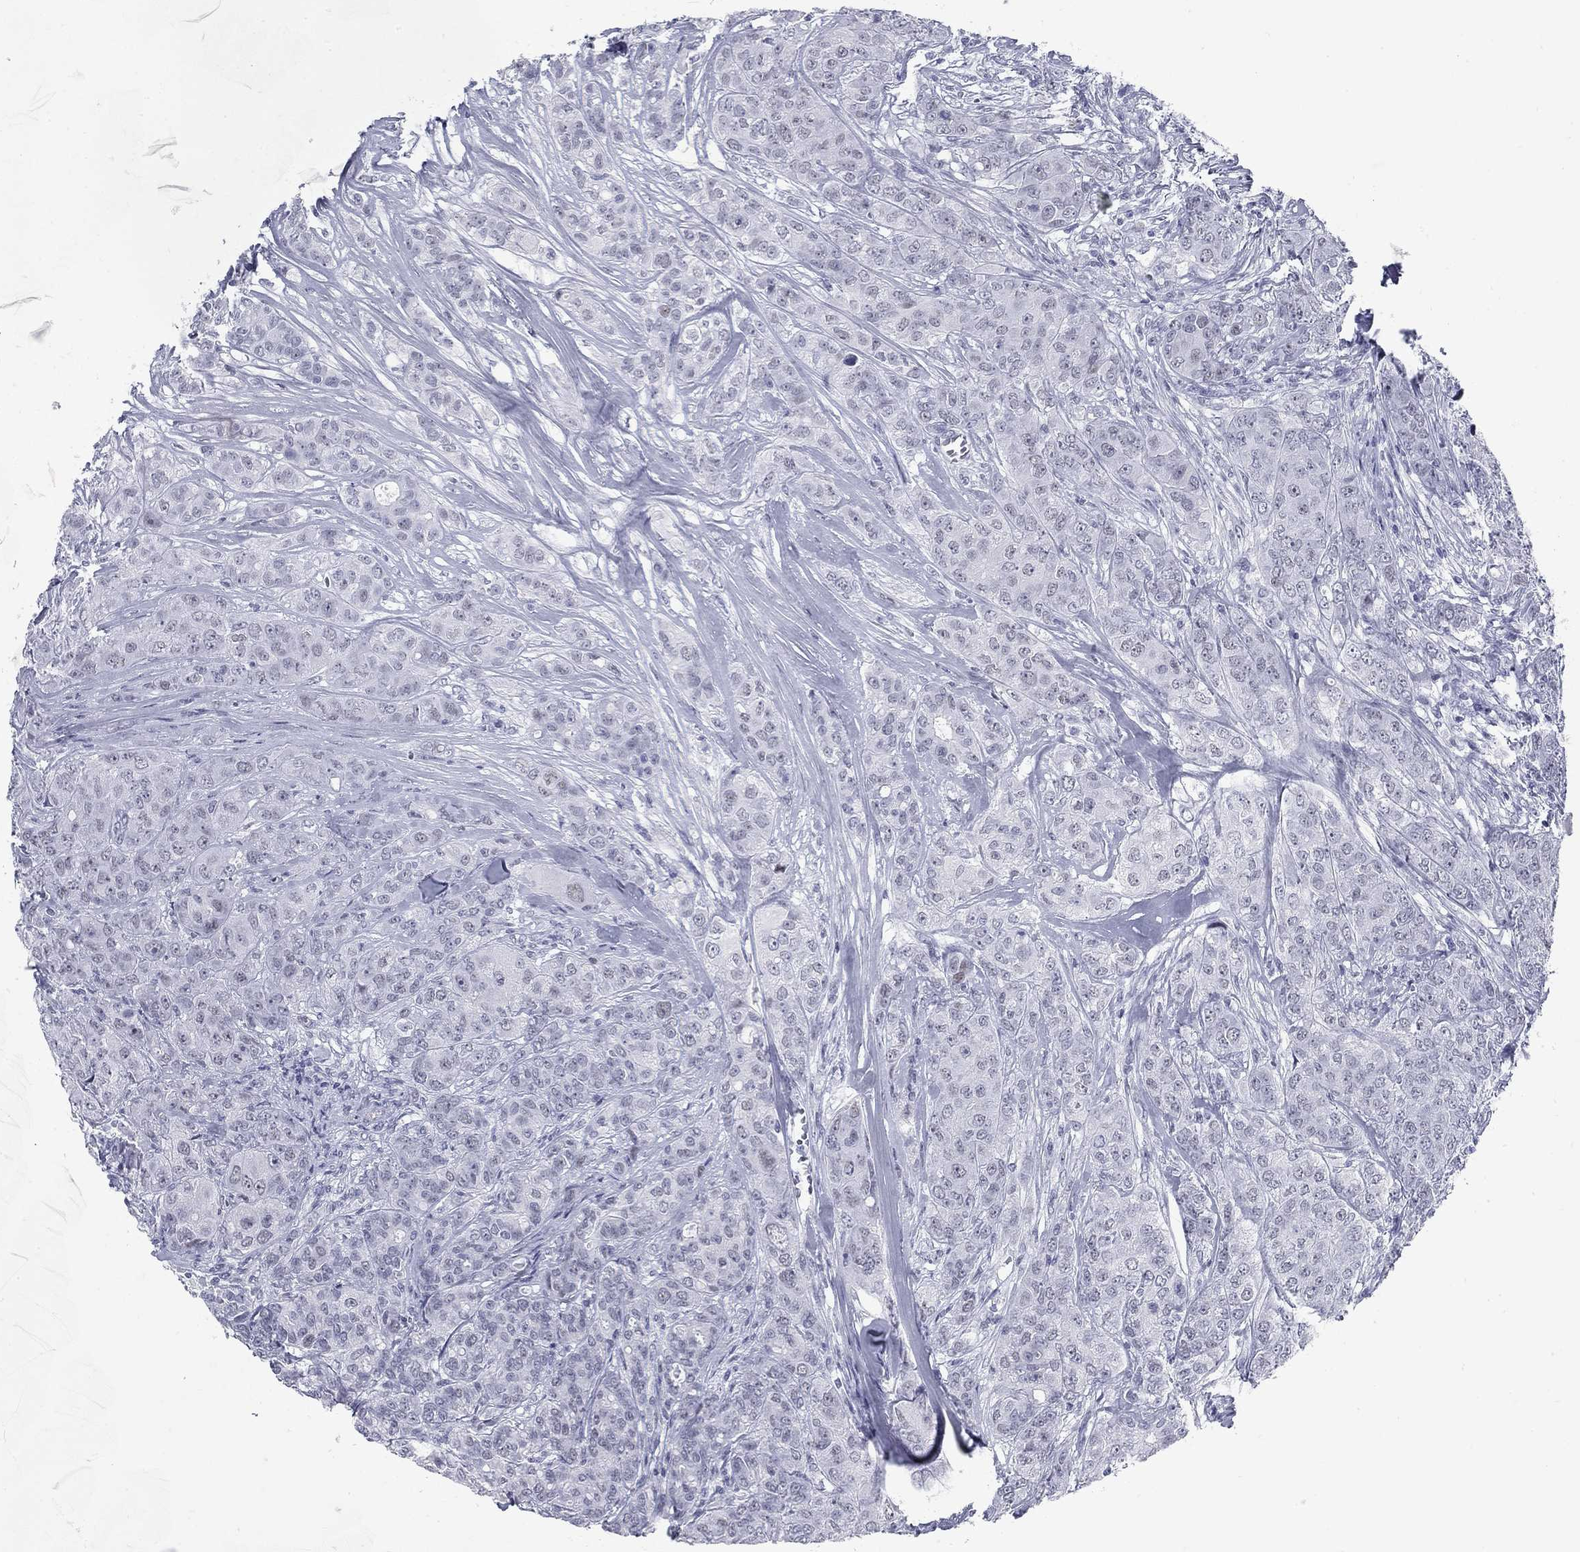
{"staining": {"intensity": "negative", "quantity": "none", "location": "none"}, "tissue": "breast cancer", "cell_type": "Tumor cells", "image_type": "cancer", "snomed": [{"axis": "morphology", "description": "Duct carcinoma"}, {"axis": "topography", "description": "Breast"}], "caption": "Tumor cells show no significant positivity in breast intraductal carcinoma.", "gene": "ASF1B", "patient": {"sex": "female", "age": 43}}